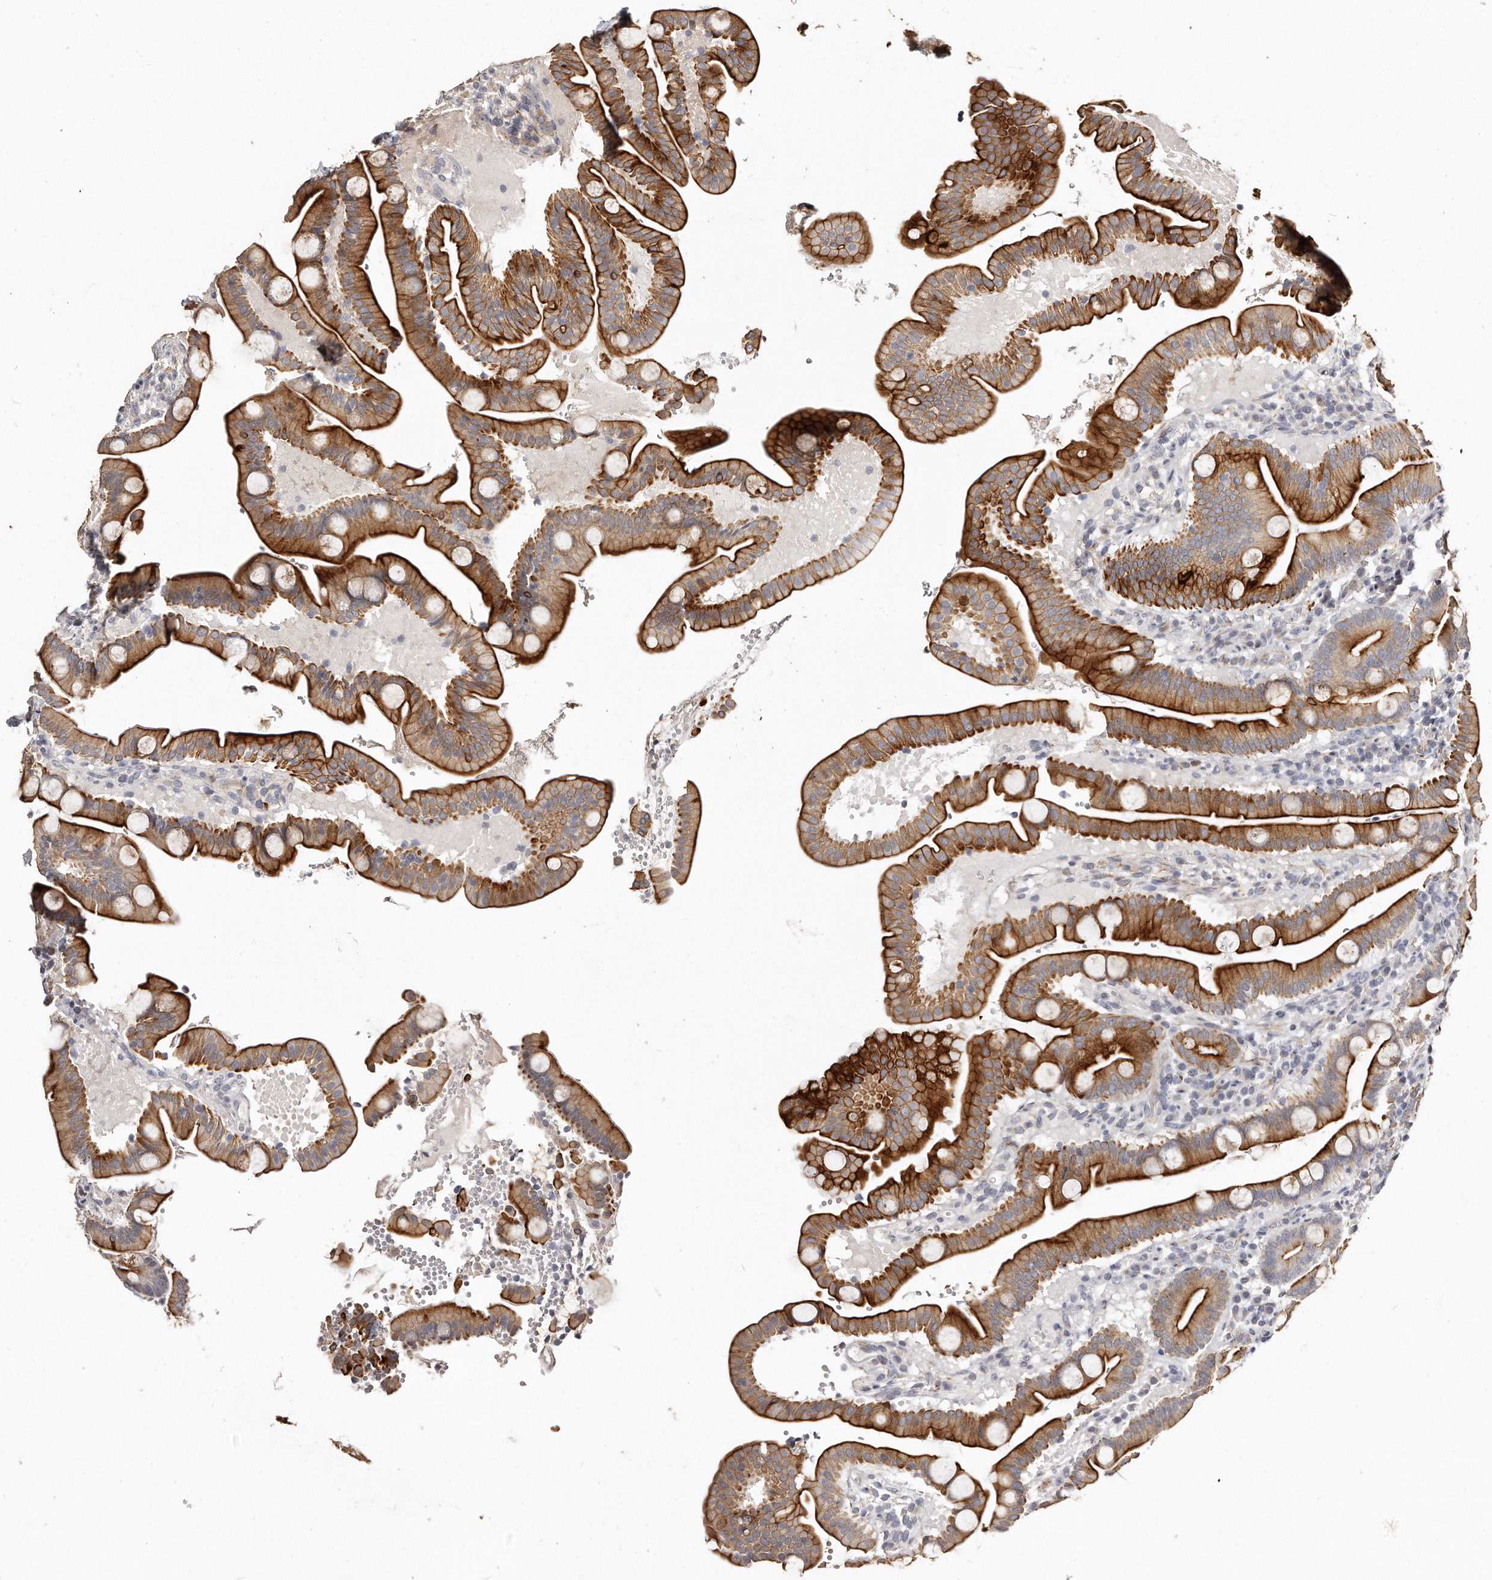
{"staining": {"intensity": "strong", "quantity": ">75%", "location": "cytoplasmic/membranous"}, "tissue": "duodenum", "cell_type": "Glandular cells", "image_type": "normal", "snomed": [{"axis": "morphology", "description": "Normal tissue, NOS"}, {"axis": "topography", "description": "Duodenum"}], "caption": "Immunohistochemistry micrograph of normal duodenum: human duodenum stained using immunohistochemistry reveals high levels of strong protein expression localized specifically in the cytoplasmic/membranous of glandular cells, appearing as a cytoplasmic/membranous brown color.", "gene": "ZYG11A", "patient": {"sex": "male", "age": 54}}